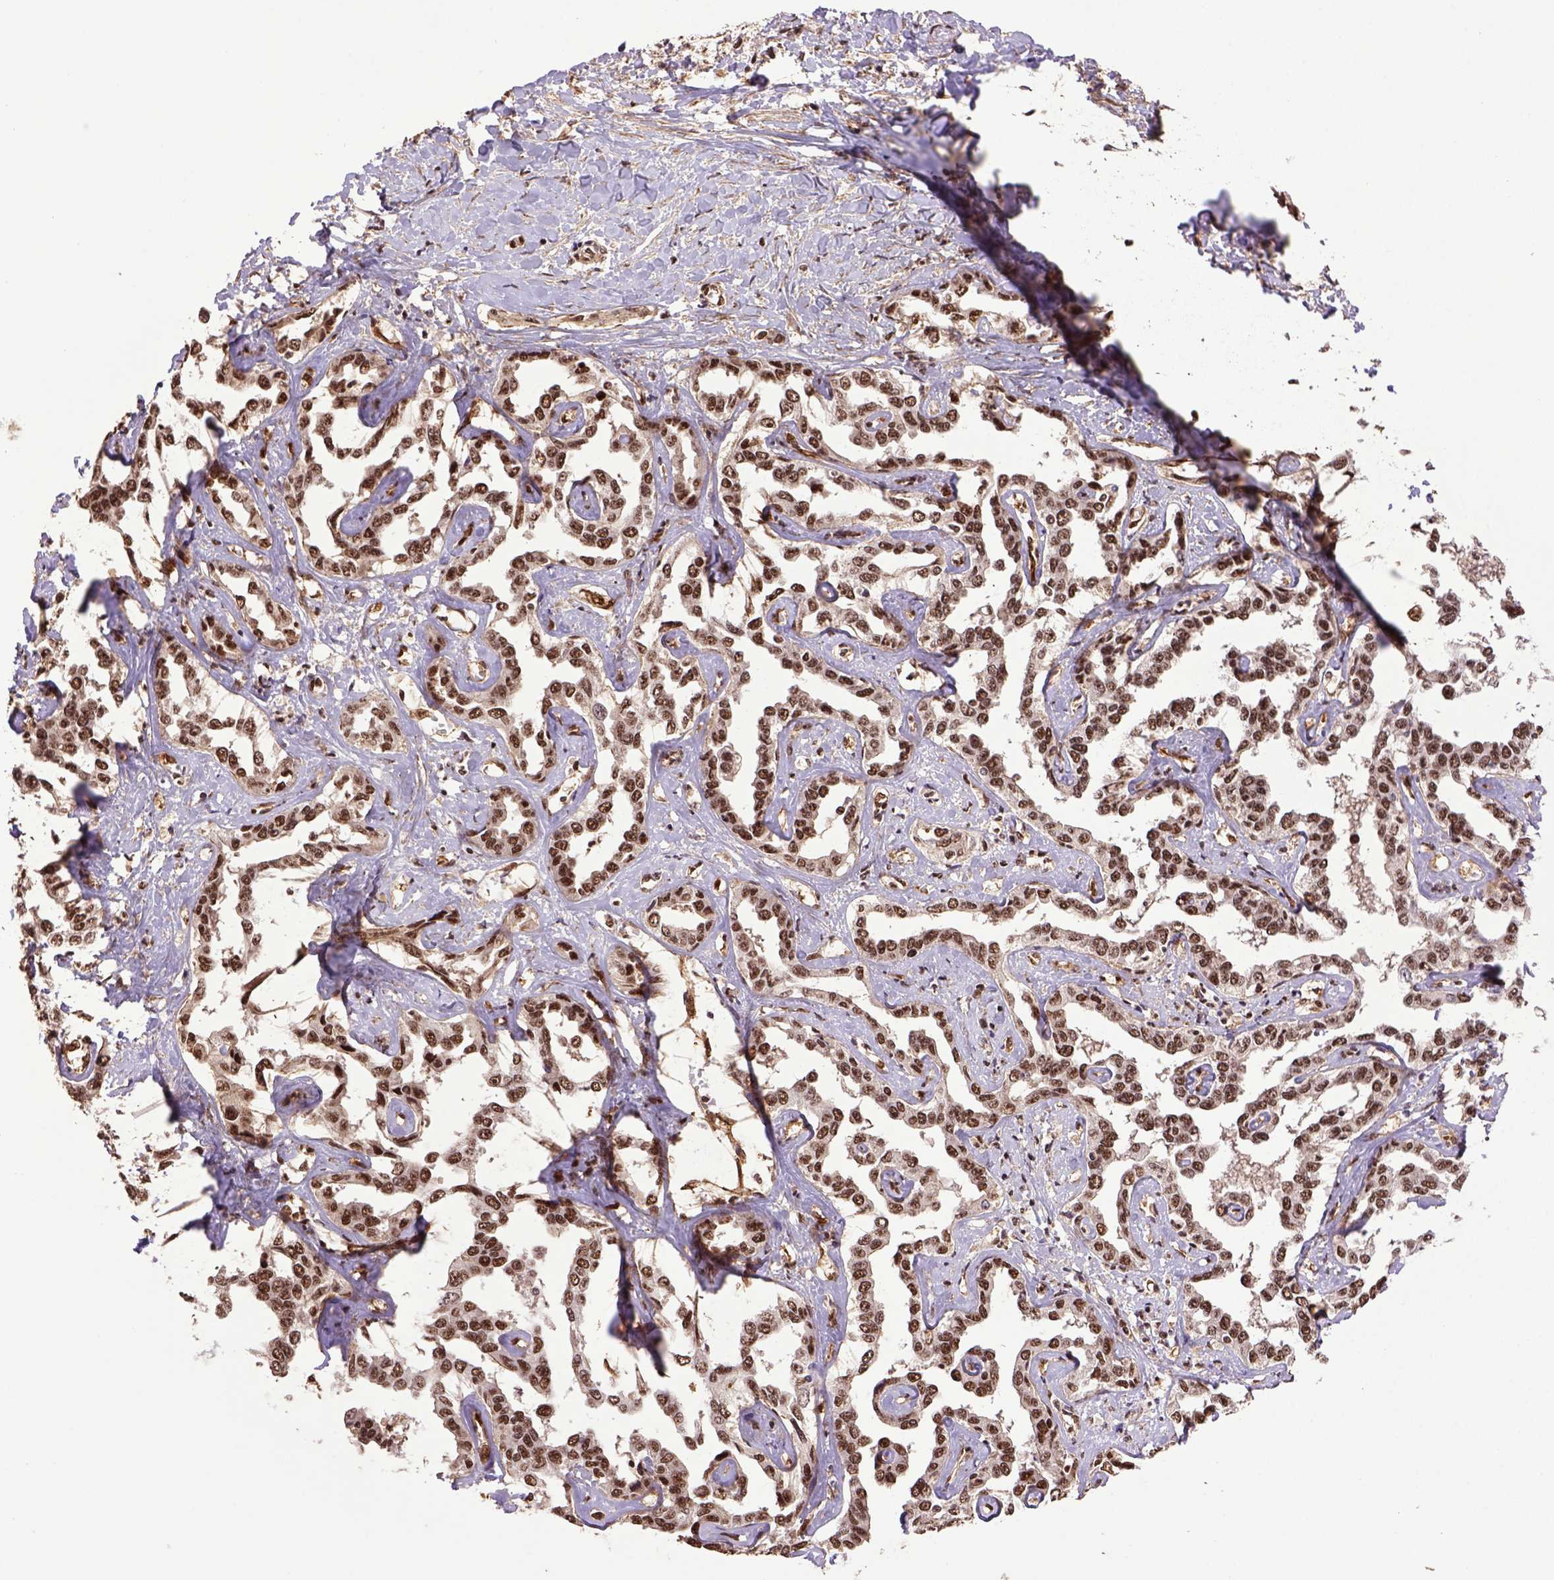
{"staining": {"intensity": "strong", "quantity": ">75%", "location": "nuclear"}, "tissue": "liver cancer", "cell_type": "Tumor cells", "image_type": "cancer", "snomed": [{"axis": "morphology", "description": "Cholangiocarcinoma"}, {"axis": "topography", "description": "Liver"}], "caption": "A brown stain labels strong nuclear staining of a protein in cholangiocarcinoma (liver) tumor cells. (IHC, brightfield microscopy, high magnification).", "gene": "PPIG", "patient": {"sex": "male", "age": 59}}